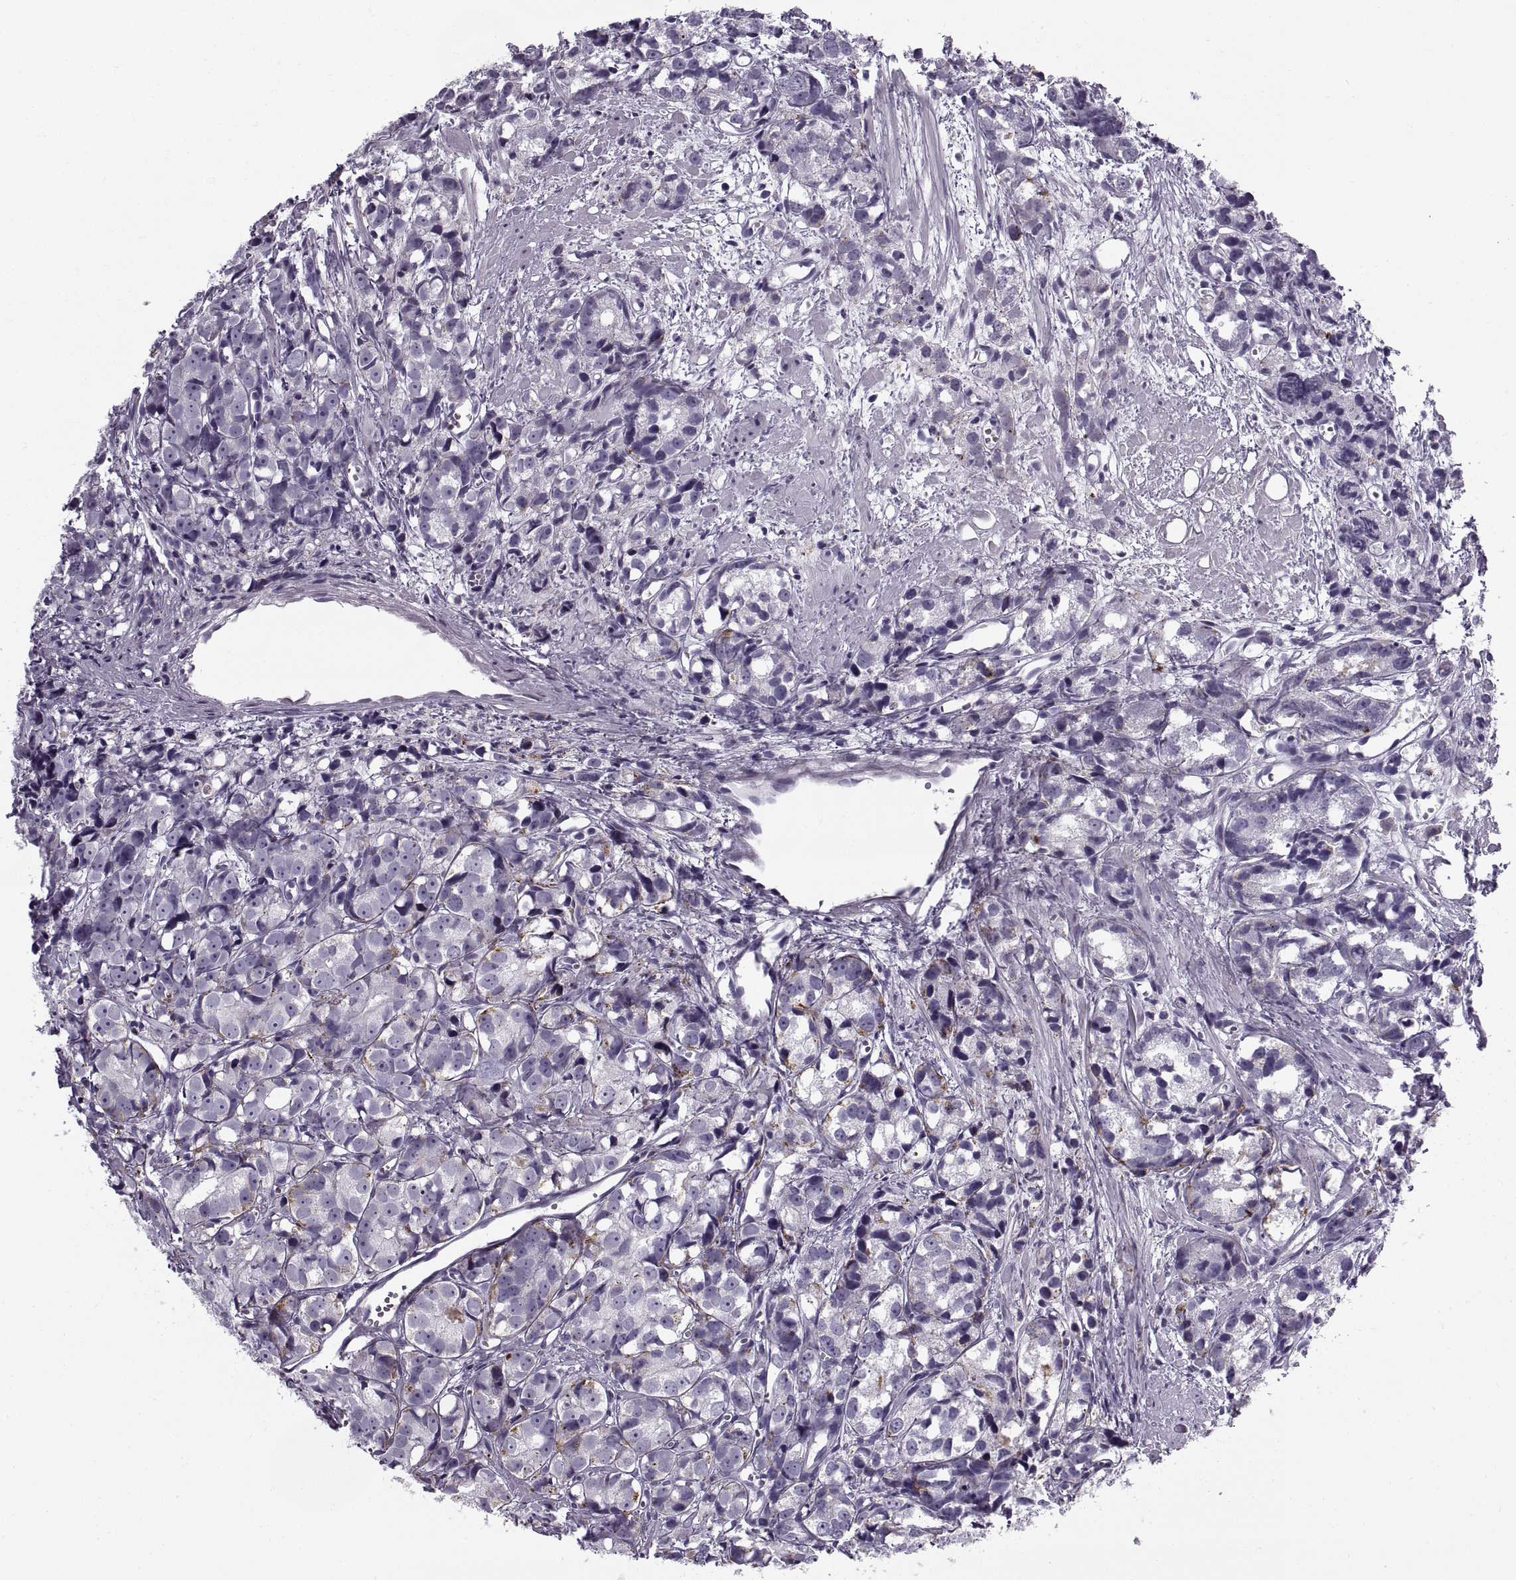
{"staining": {"intensity": "negative", "quantity": "none", "location": "none"}, "tissue": "prostate cancer", "cell_type": "Tumor cells", "image_type": "cancer", "snomed": [{"axis": "morphology", "description": "Adenocarcinoma, High grade"}, {"axis": "topography", "description": "Prostate"}], "caption": "A high-resolution image shows immunohistochemistry staining of high-grade adenocarcinoma (prostate), which reveals no significant positivity in tumor cells.", "gene": "CALCR", "patient": {"sex": "male", "age": 77}}